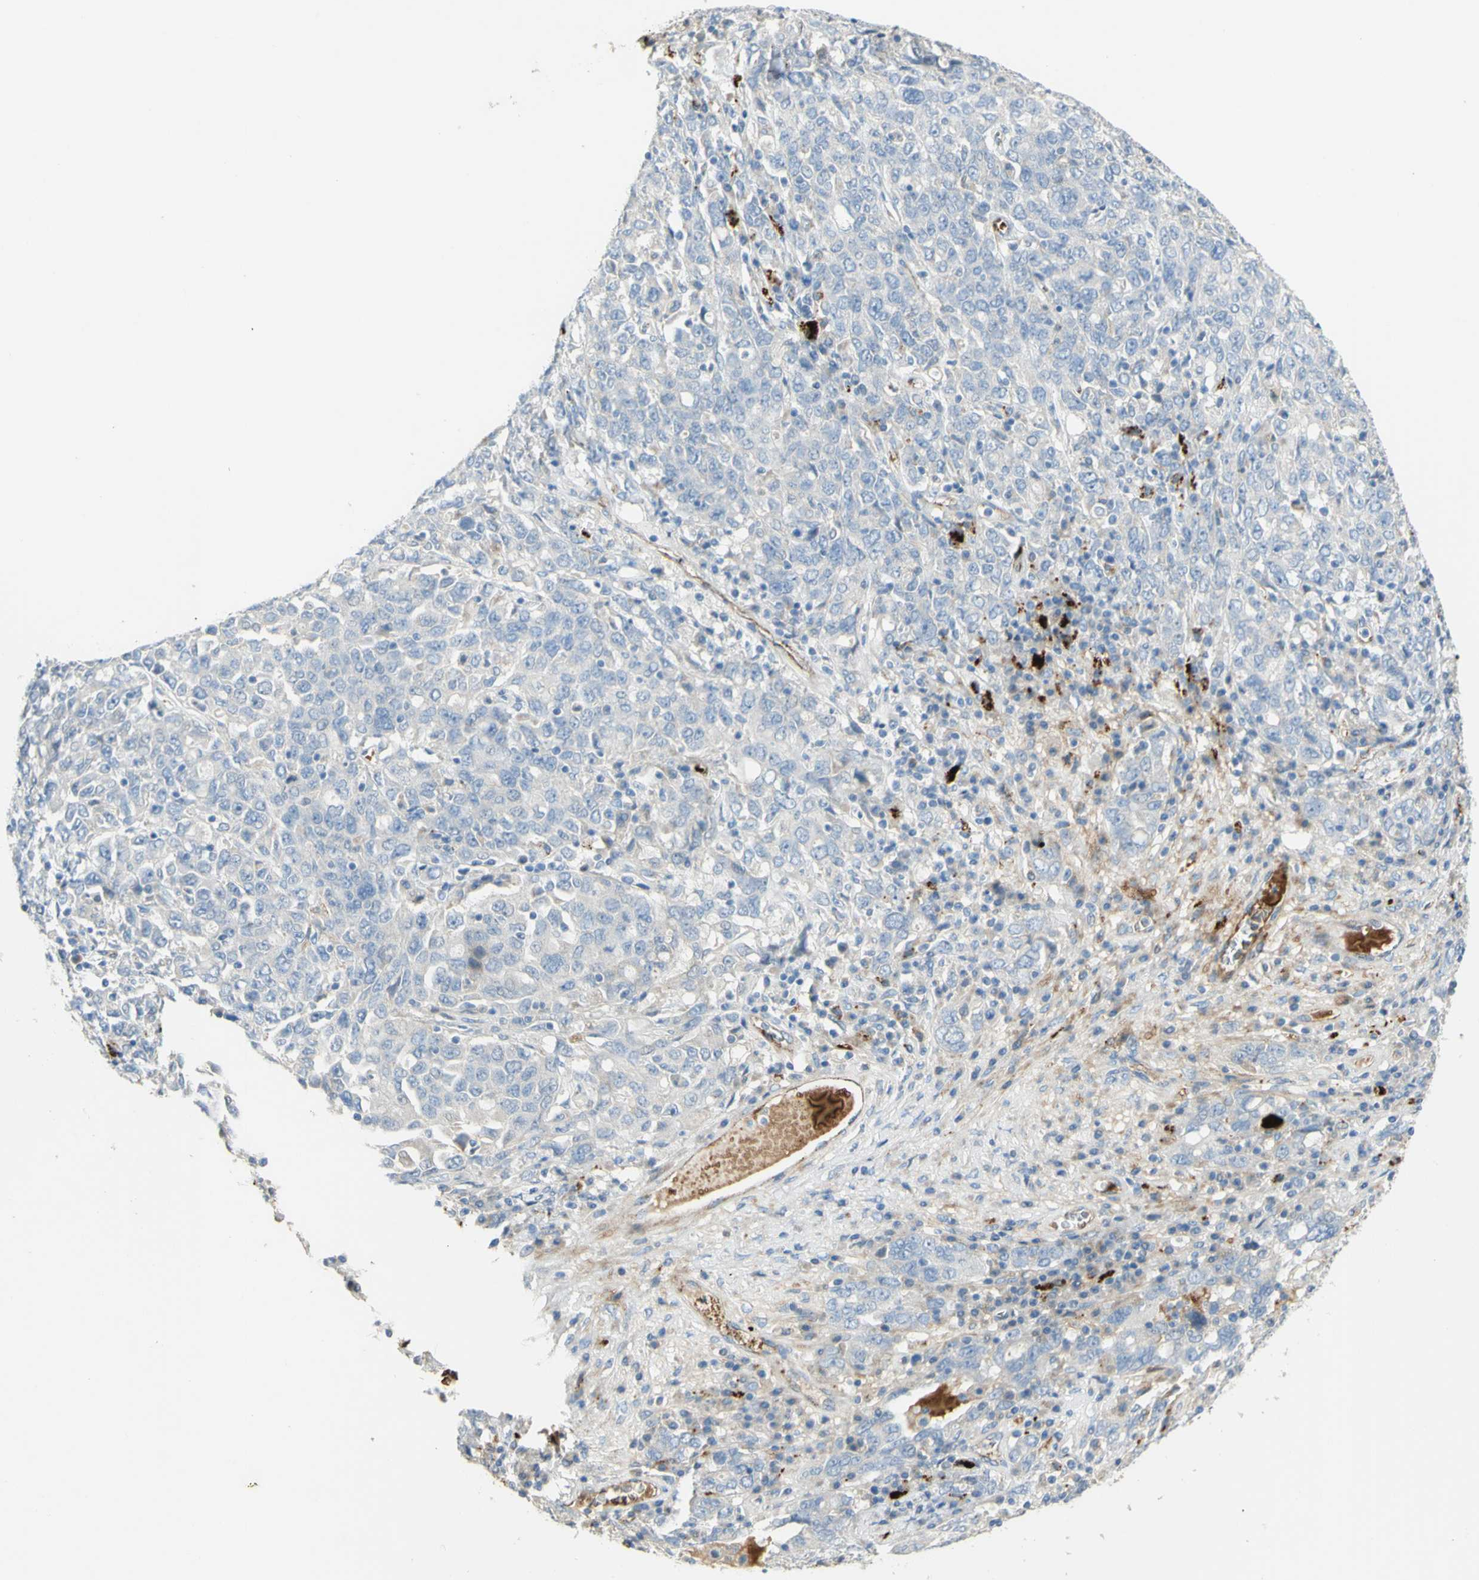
{"staining": {"intensity": "weak", "quantity": "<25%", "location": "cytoplasmic/membranous"}, "tissue": "ovarian cancer", "cell_type": "Tumor cells", "image_type": "cancer", "snomed": [{"axis": "morphology", "description": "Carcinoma, endometroid"}, {"axis": "topography", "description": "Ovary"}], "caption": "This is an immunohistochemistry (IHC) photomicrograph of ovarian cancer. There is no positivity in tumor cells.", "gene": "GAN", "patient": {"sex": "female", "age": 62}}